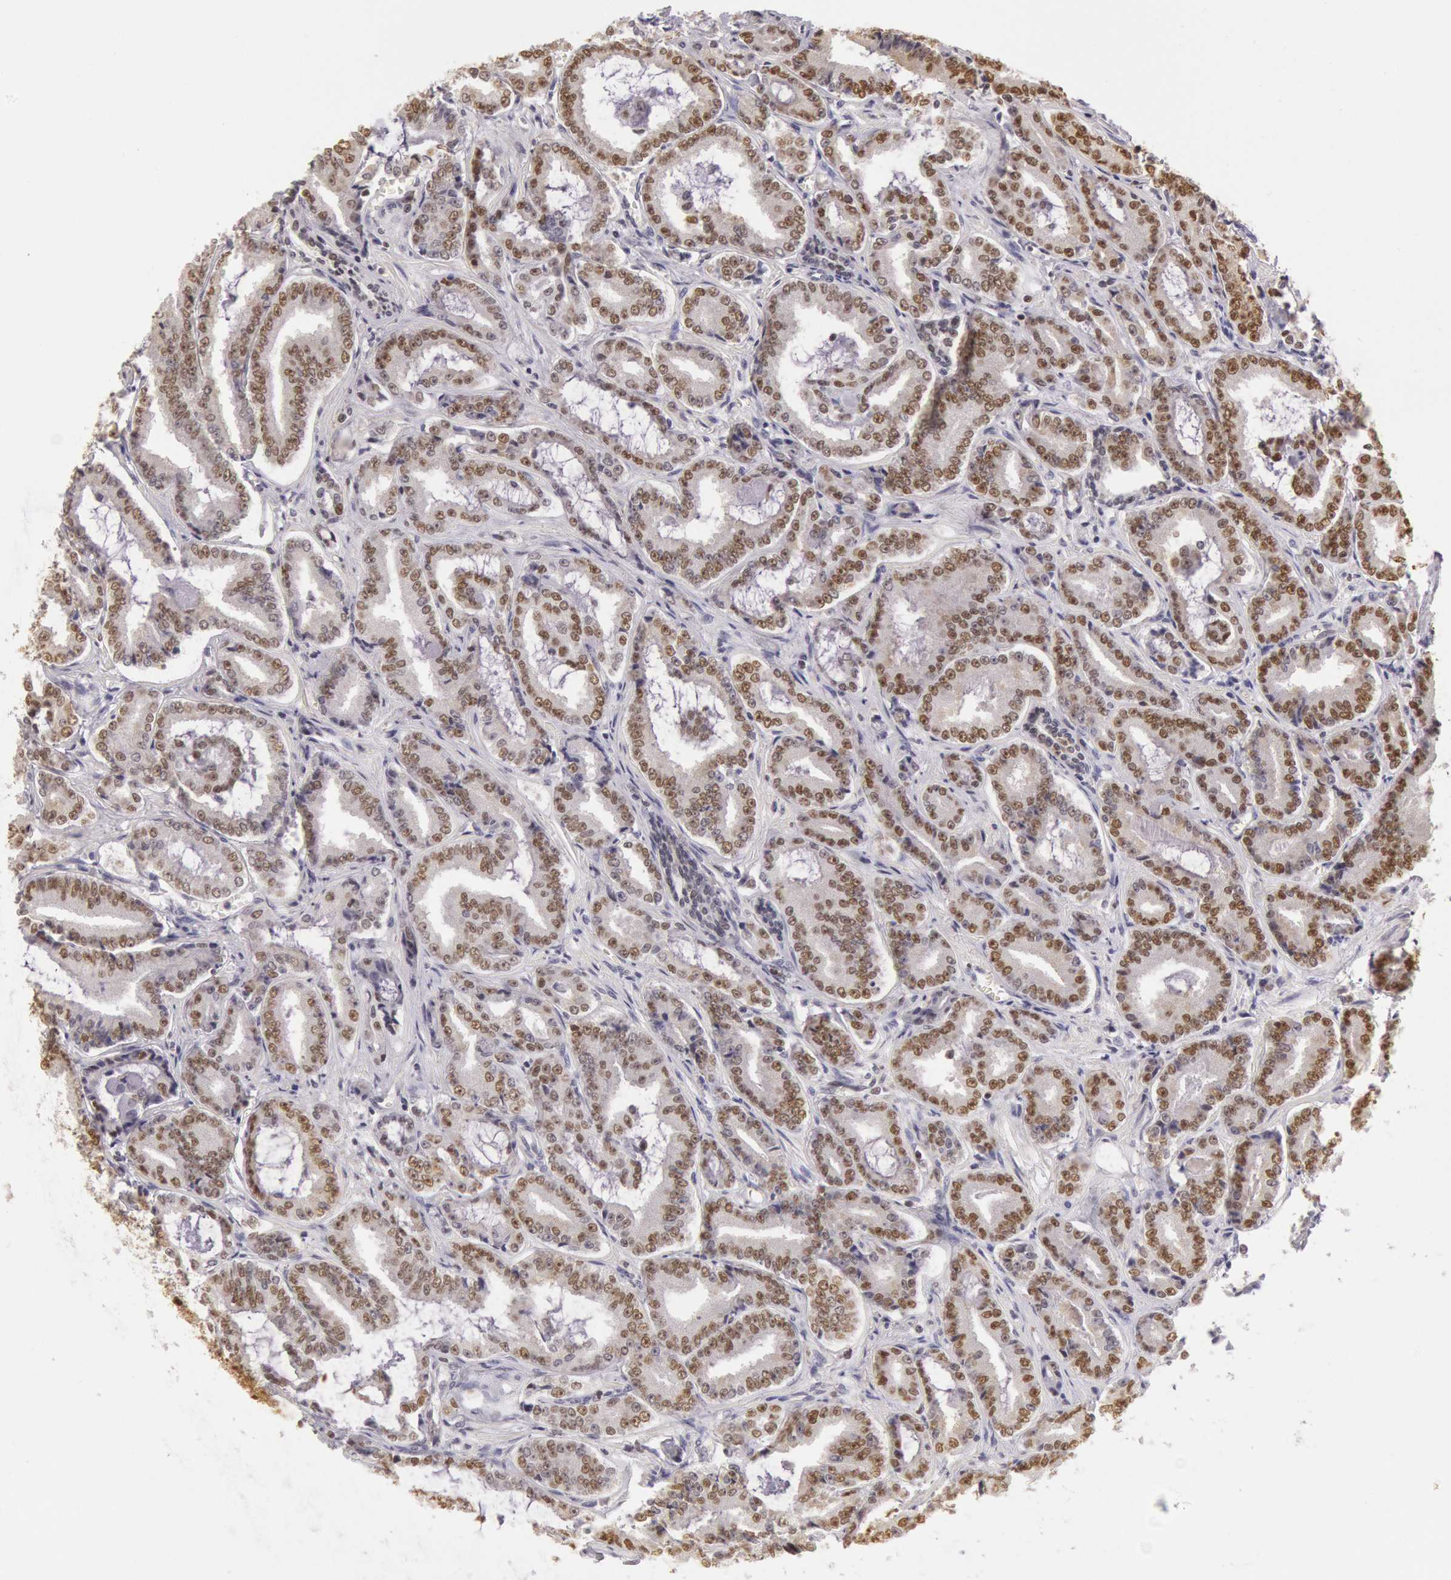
{"staining": {"intensity": "strong", "quantity": "25%-75%", "location": "nuclear"}, "tissue": "prostate cancer", "cell_type": "Tumor cells", "image_type": "cancer", "snomed": [{"axis": "morphology", "description": "Adenocarcinoma, Low grade"}, {"axis": "topography", "description": "Prostate"}], "caption": "IHC micrograph of neoplastic tissue: prostate low-grade adenocarcinoma stained using immunohistochemistry (IHC) demonstrates high levels of strong protein expression localized specifically in the nuclear of tumor cells, appearing as a nuclear brown color.", "gene": "ESS2", "patient": {"sex": "male", "age": 65}}